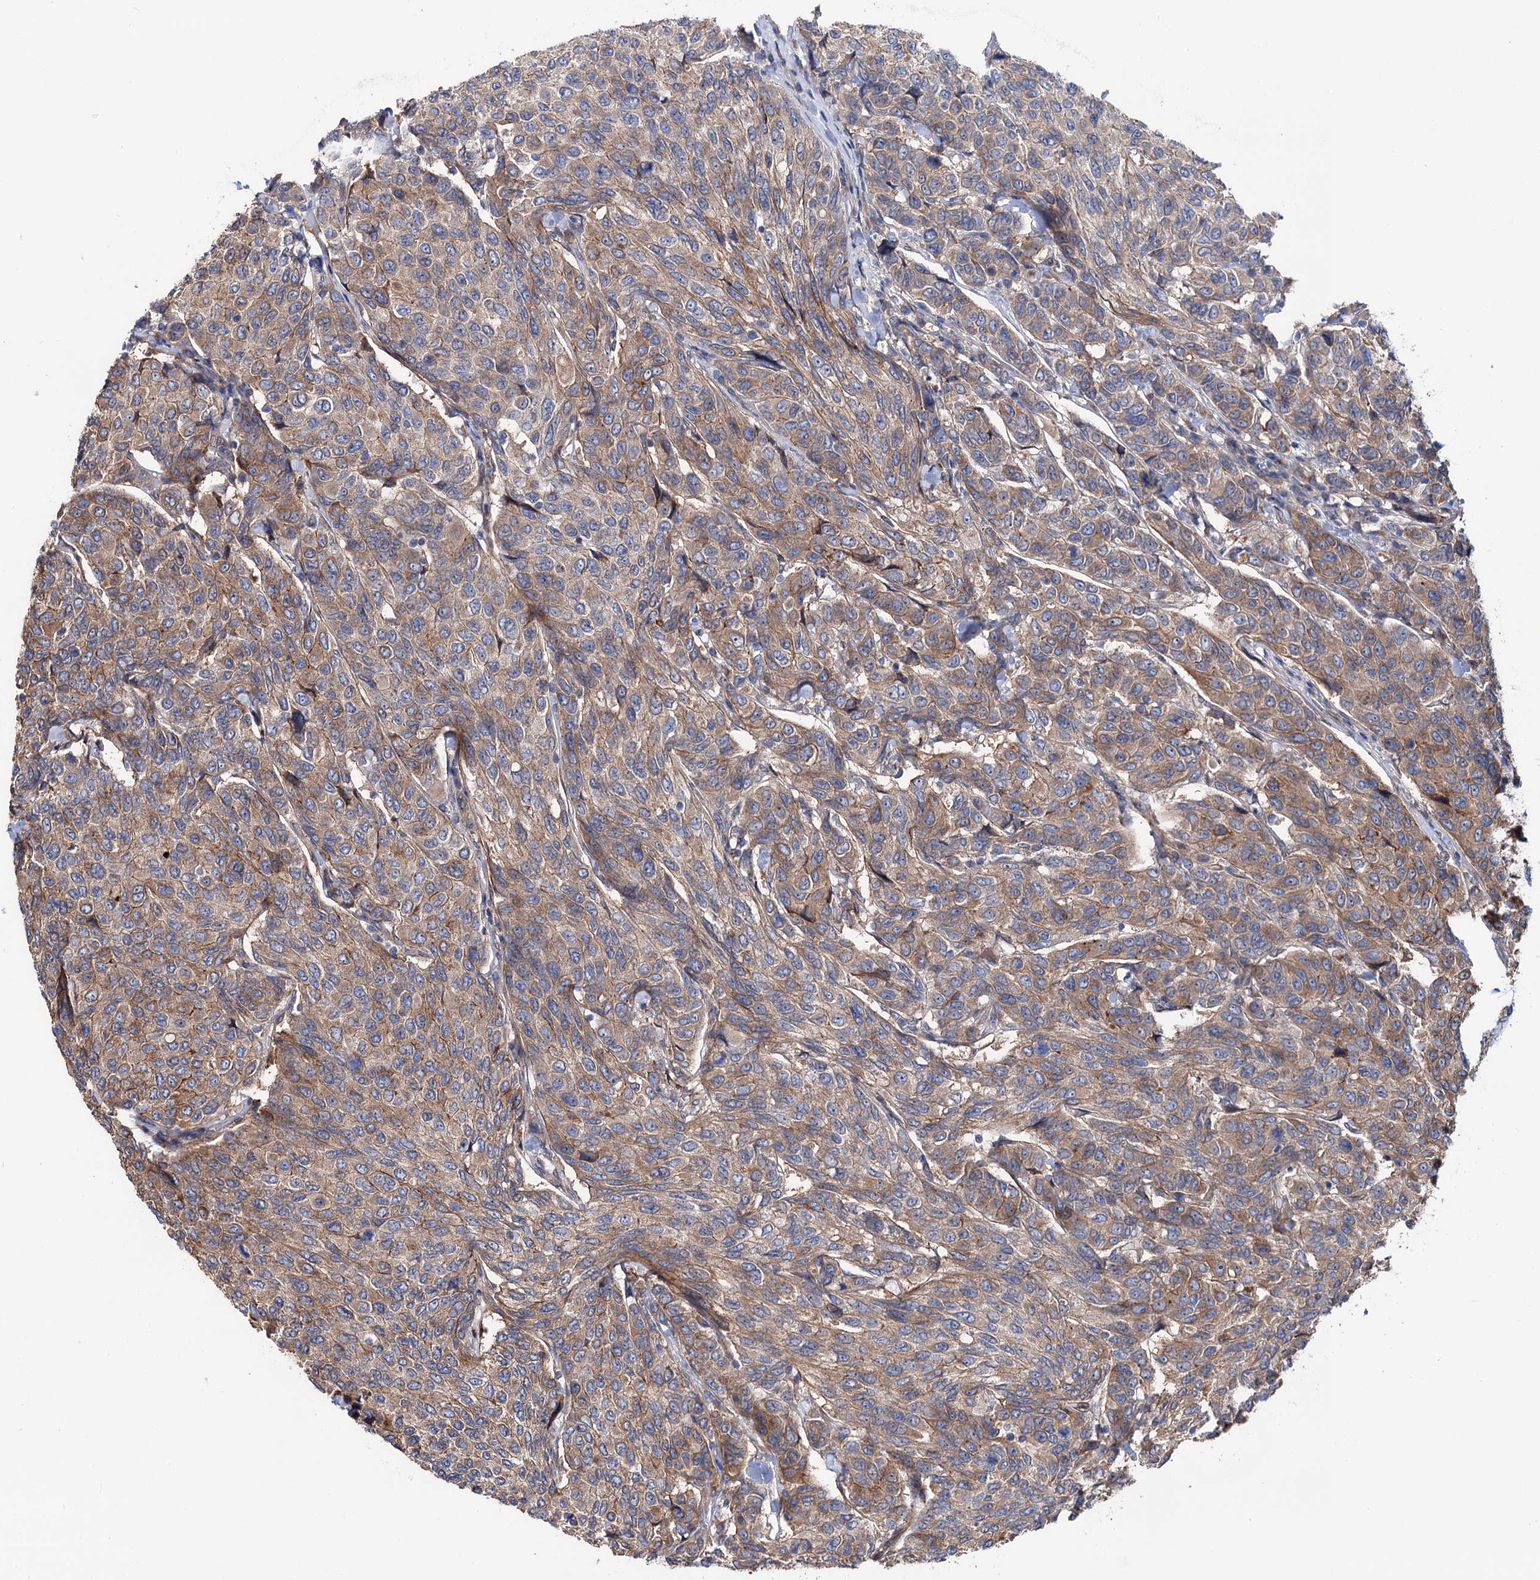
{"staining": {"intensity": "moderate", "quantity": ">75%", "location": "cytoplasmic/membranous"}, "tissue": "breast cancer", "cell_type": "Tumor cells", "image_type": "cancer", "snomed": [{"axis": "morphology", "description": "Duct carcinoma"}, {"axis": "topography", "description": "Breast"}], "caption": "This micrograph shows IHC staining of human breast infiltrating ductal carcinoma, with medium moderate cytoplasmic/membranous staining in approximately >75% of tumor cells.", "gene": "PTDSS2", "patient": {"sex": "female", "age": 55}}